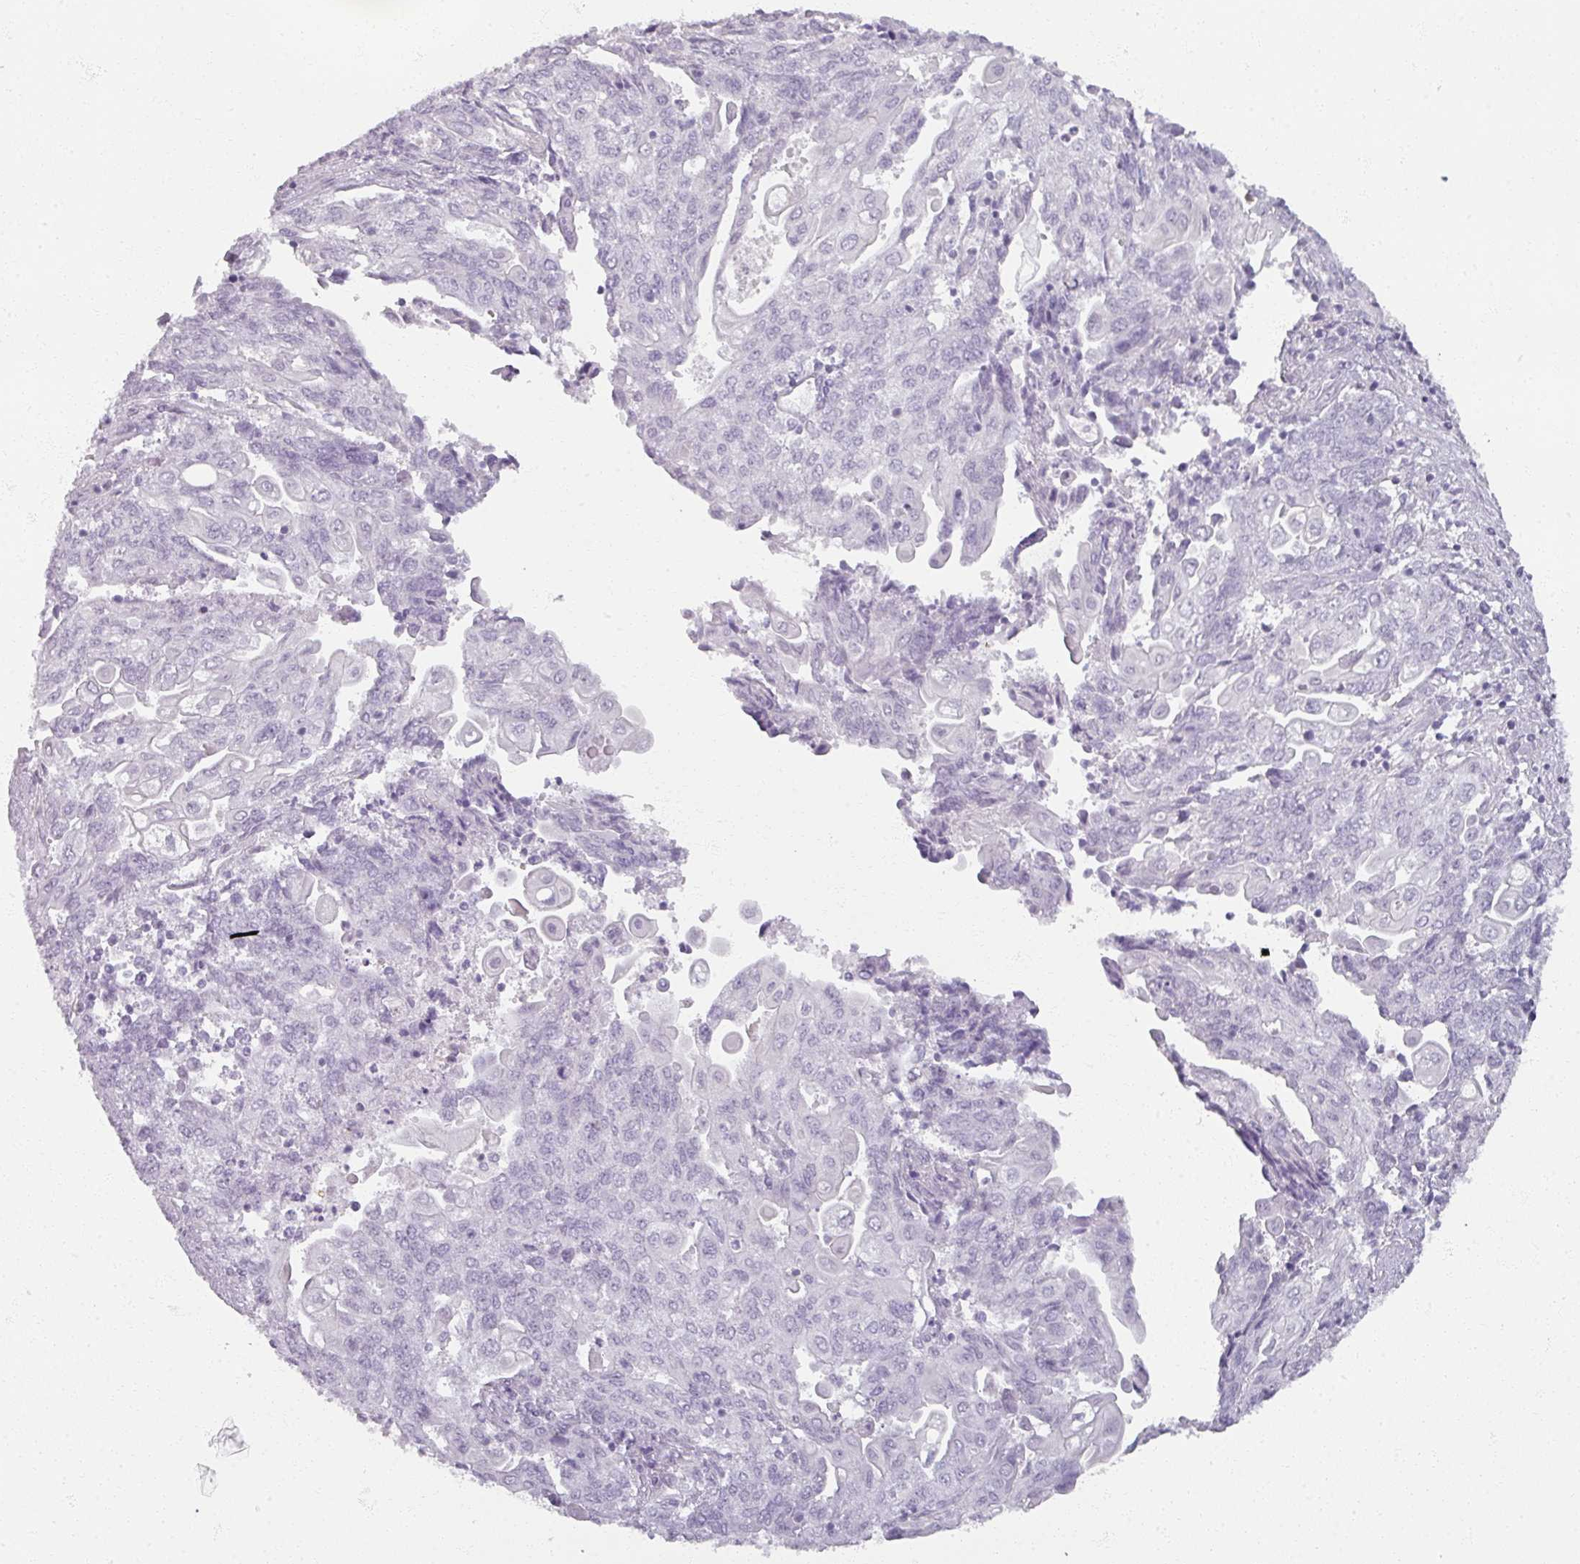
{"staining": {"intensity": "negative", "quantity": "none", "location": "none"}, "tissue": "endometrial cancer", "cell_type": "Tumor cells", "image_type": "cancer", "snomed": [{"axis": "morphology", "description": "Adenocarcinoma, NOS"}, {"axis": "topography", "description": "Endometrium"}], "caption": "Immunohistochemistry (IHC) histopathology image of endometrial cancer stained for a protein (brown), which shows no staining in tumor cells.", "gene": "RFPL2", "patient": {"sex": "female", "age": 54}}